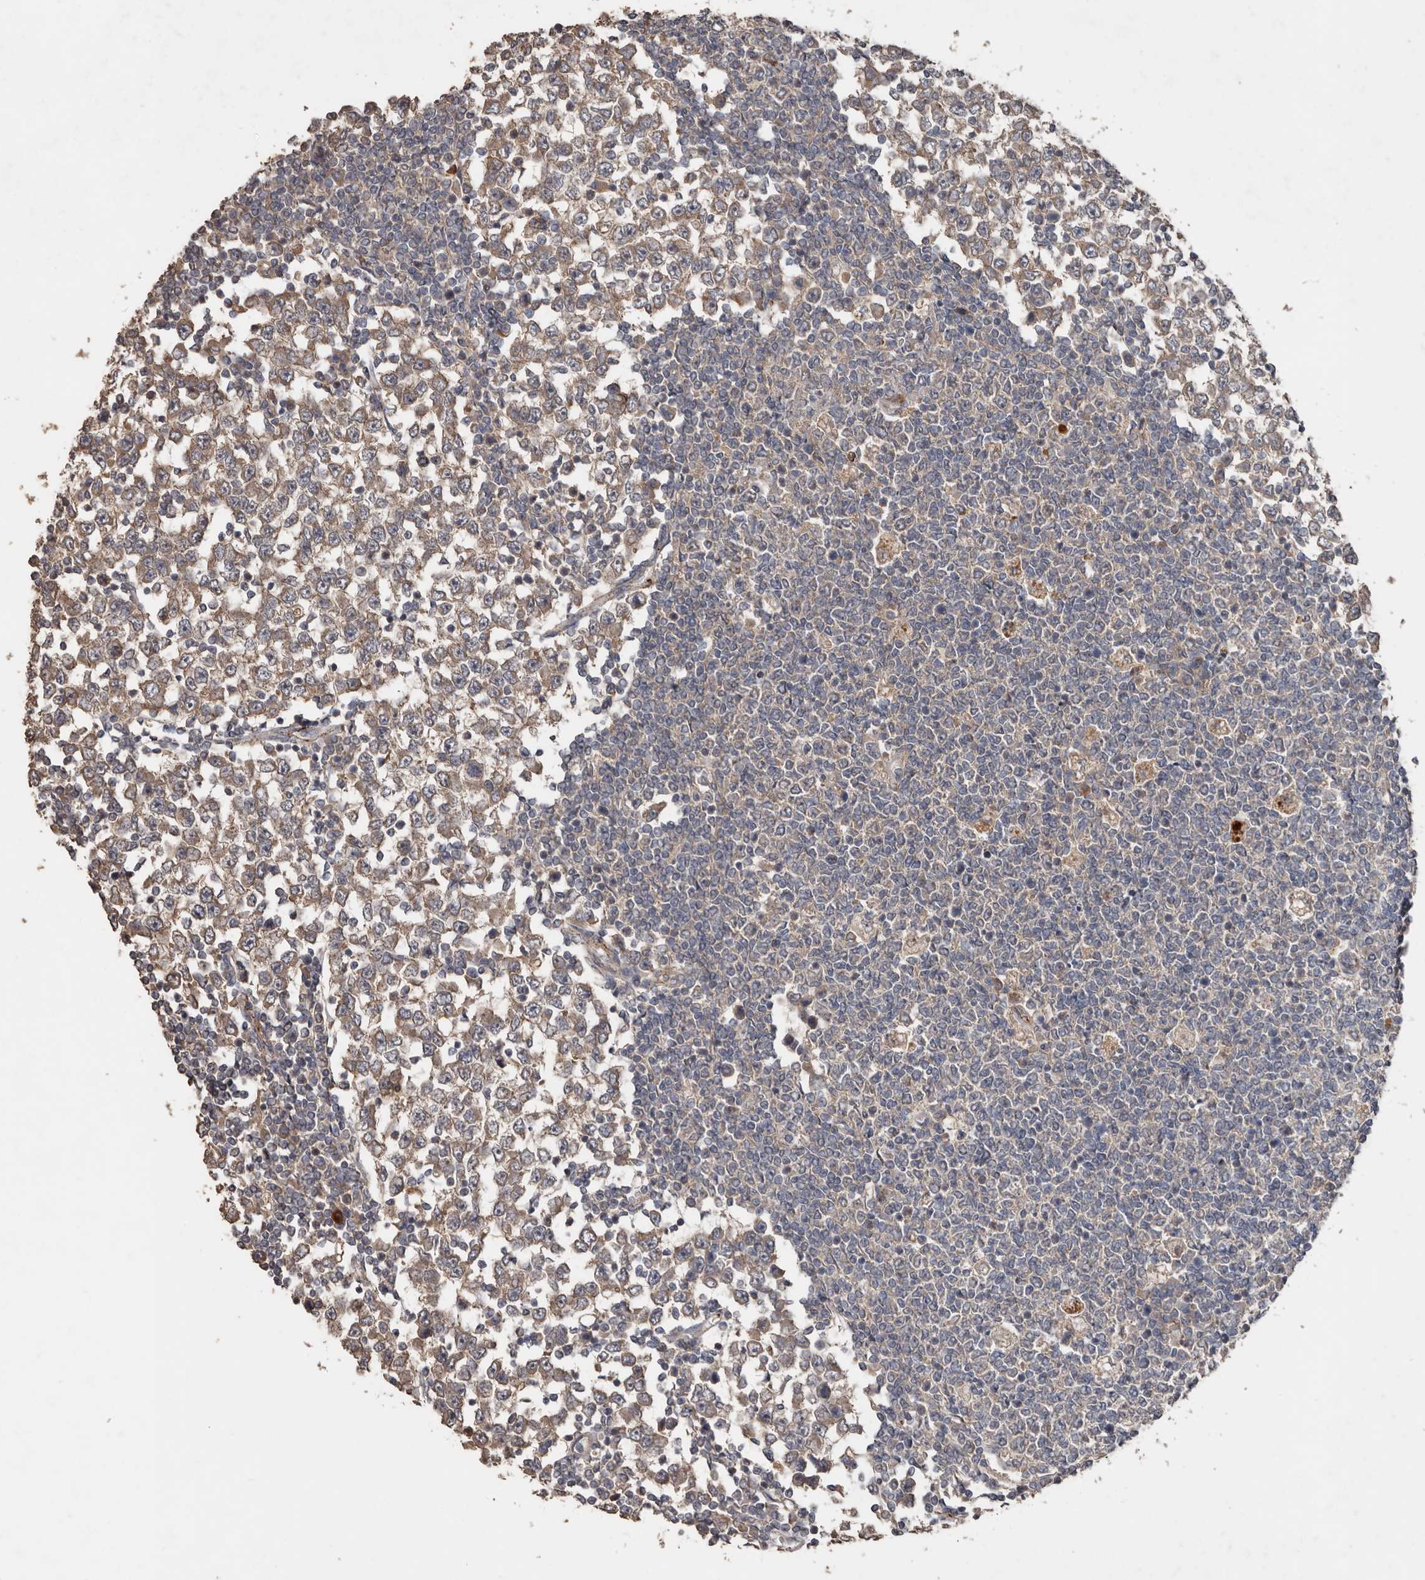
{"staining": {"intensity": "weak", "quantity": ">75%", "location": "cytoplasmic/membranous"}, "tissue": "testis cancer", "cell_type": "Tumor cells", "image_type": "cancer", "snomed": [{"axis": "morphology", "description": "Seminoma, NOS"}, {"axis": "topography", "description": "Testis"}], "caption": "Approximately >75% of tumor cells in seminoma (testis) display weak cytoplasmic/membranous protein staining as visualized by brown immunohistochemical staining.", "gene": "HYAL4", "patient": {"sex": "male", "age": 65}}